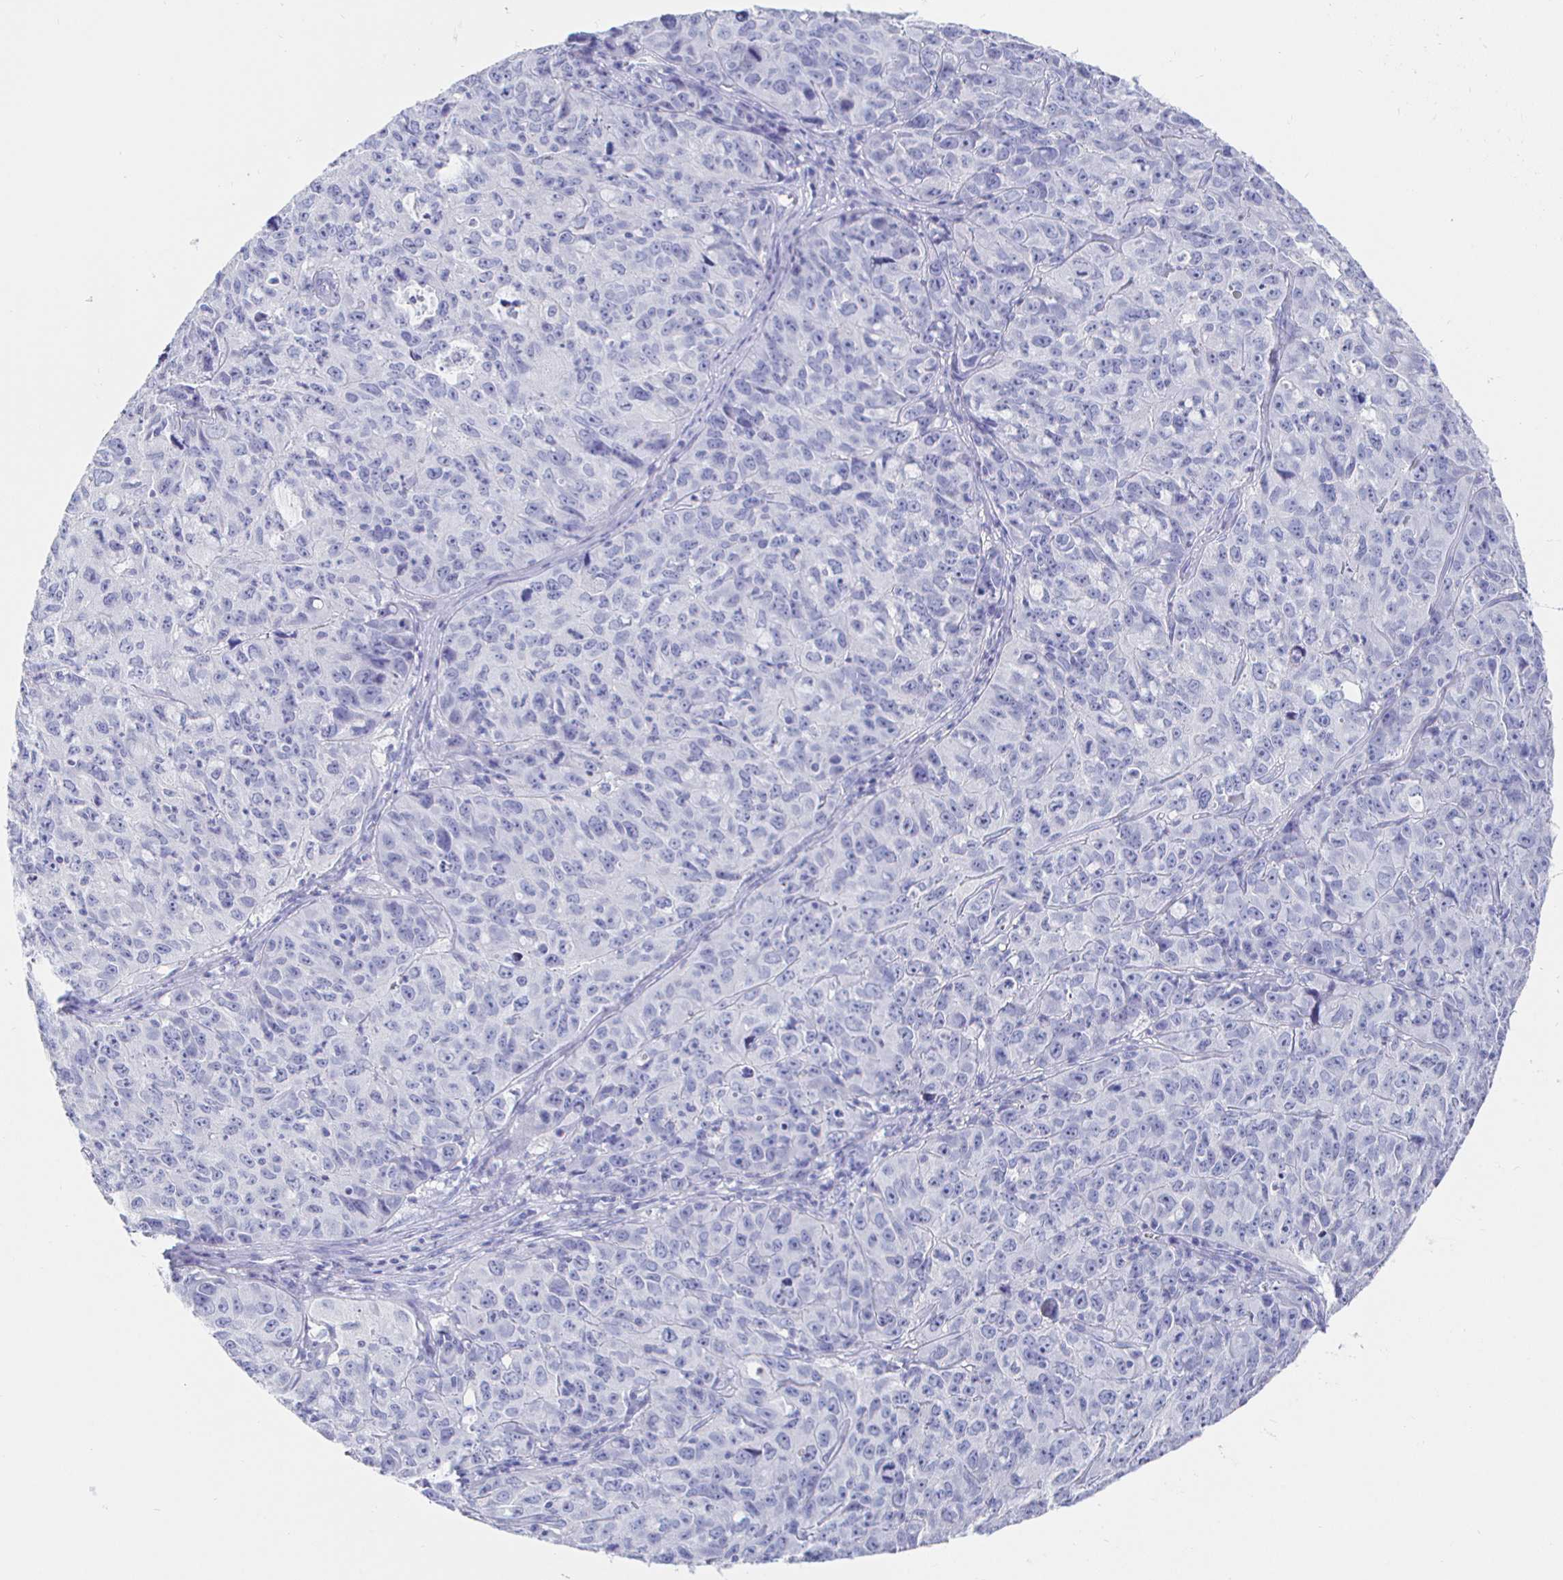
{"staining": {"intensity": "negative", "quantity": "none", "location": "none"}, "tissue": "cervical cancer", "cell_type": "Tumor cells", "image_type": "cancer", "snomed": [{"axis": "morphology", "description": "Squamous cell carcinoma, NOS"}, {"axis": "topography", "description": "Cervix"}], "caption": "Histopathology image shows no protein staining in tumor cells of cervical cancer tissue.", "gene": "CLCA1", "patient": {"sex": "female", "age": 28}}